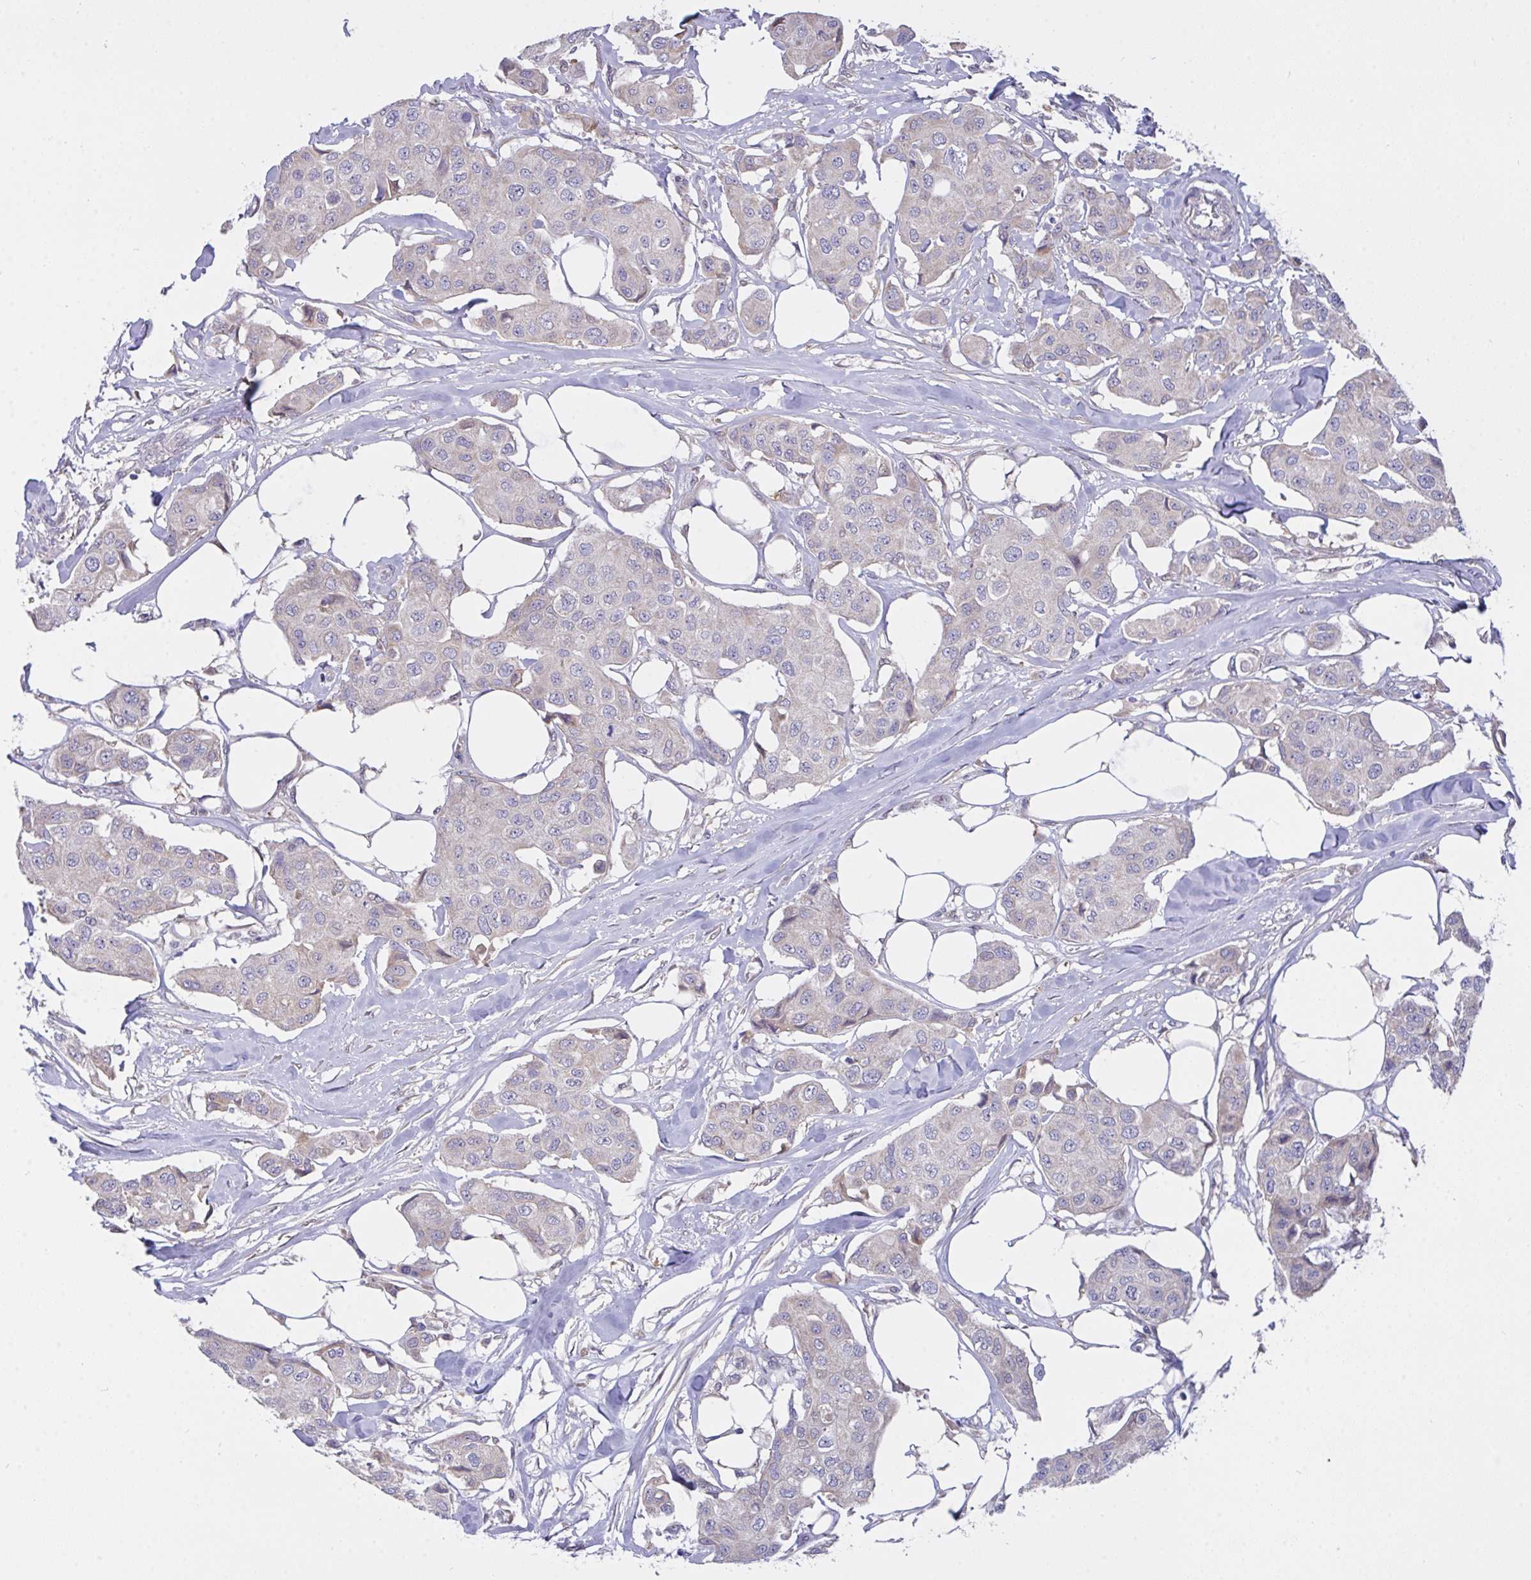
{"staining": {"intensity": "weak", "quantity": "<25%", "location": "cytoplasmic/membranous"}, "tissue": "breast cancer", "cell_type": "Tumor cells", "image_type": "cancer", "snomed": [{"axis": "morphology", "description": "Duct carcinoma"}, {"axis": "topography", "description": "Breast"}, {"axis": "topography", "description": "Lymph node"}], "caption": "Tumor cells are negative for protein expression in human invasive ductal carcinoma (breast).", "gene": "L3HYPDH", "patient": {"sex": "female", "age": 80}}